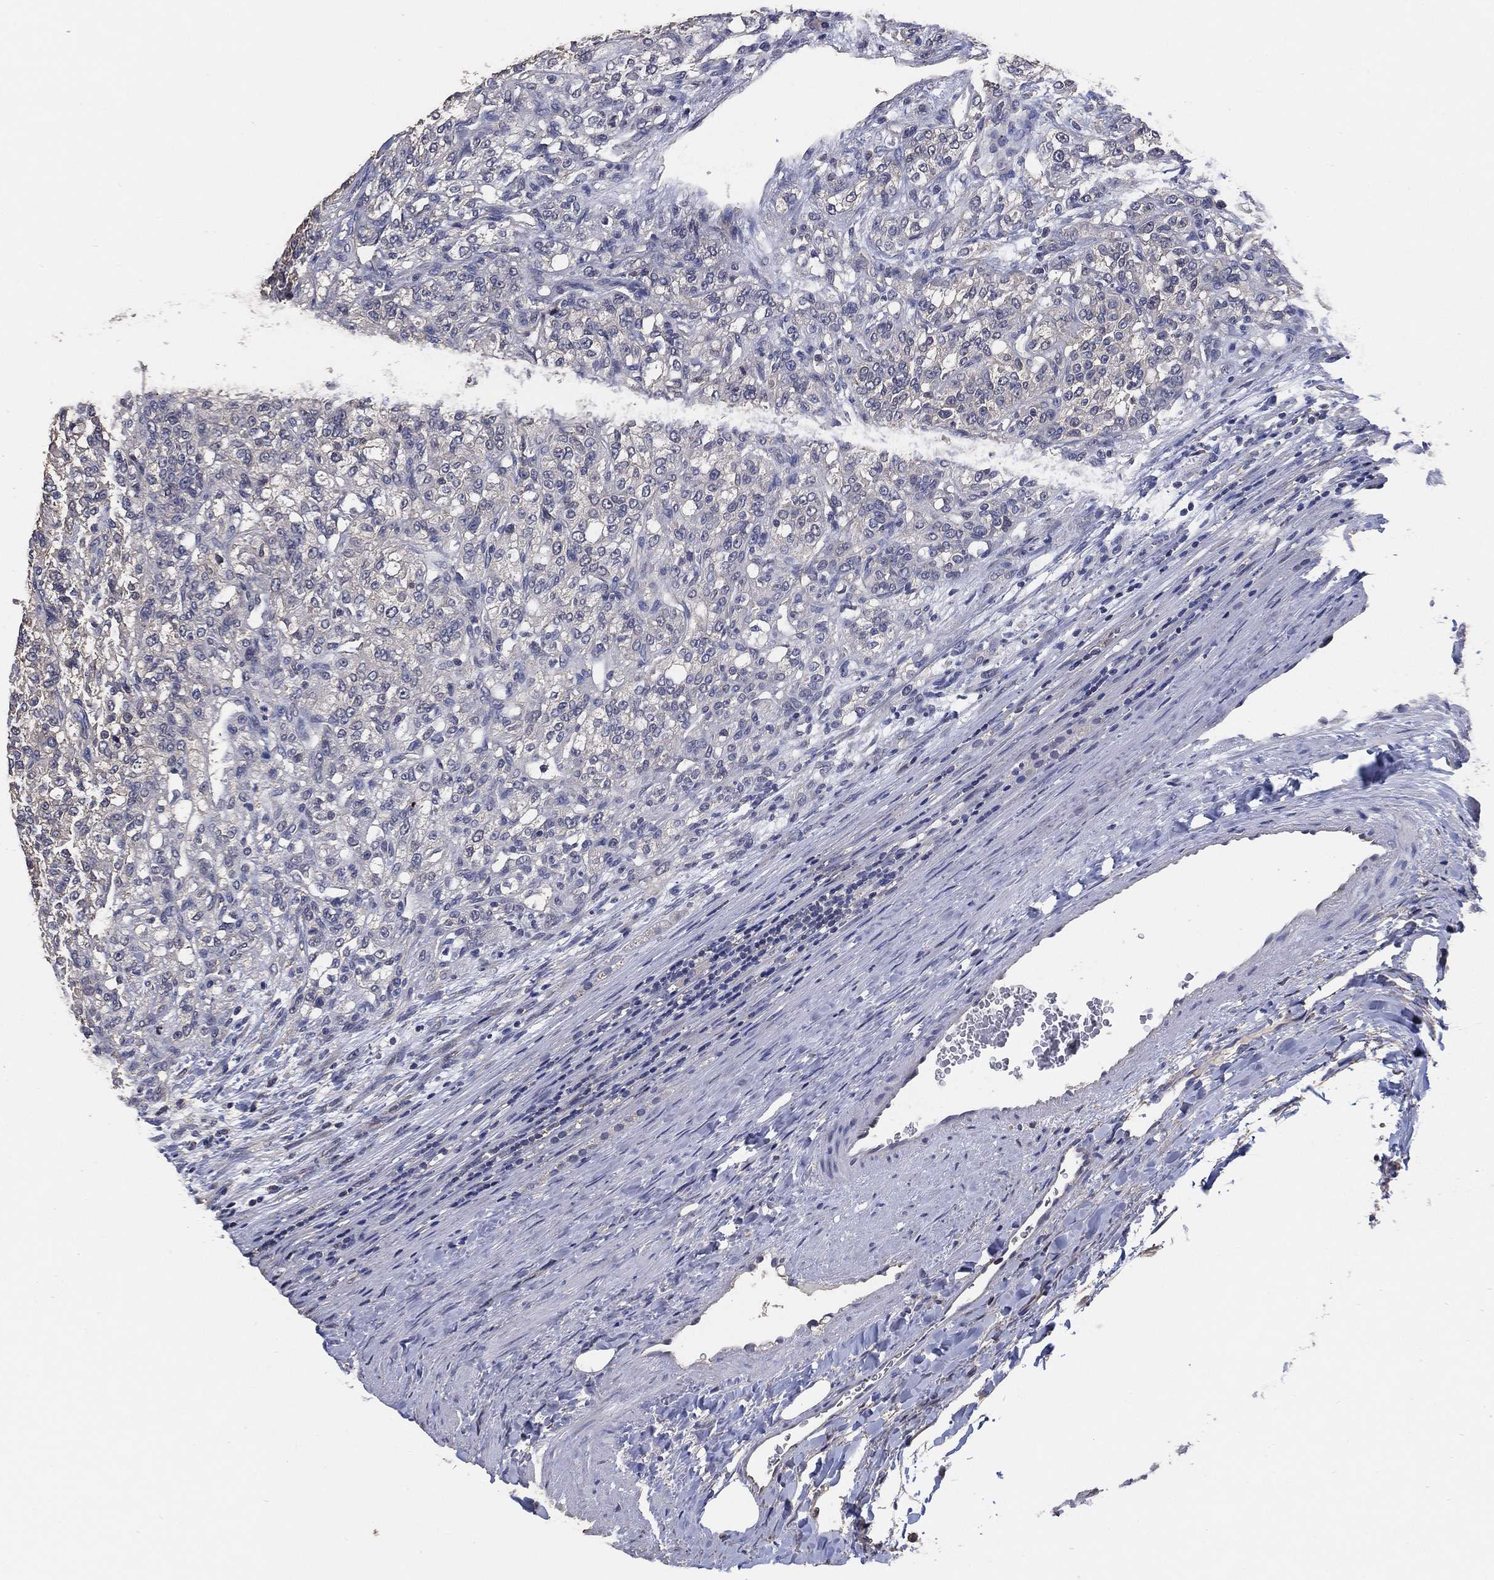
{"staining": {"intensity": "negative", "quantity": "none", "location": "none"}, "tissue": "renal cancer", "cell_type": "Tumor cells", "image_type": "cancer", "snomed": [{"axis": "morphology", "description": "Adenocarcinoma, NOS"}, {"axis": "topography", "description": "Kidney"}], "caption": "The immunohistochemistry histopathology image has no significant positivity in tumor cells of renal adenocarcinoma tissue.", "gene": "KLK5", "patient": {"sex": "female", "age": 63}}